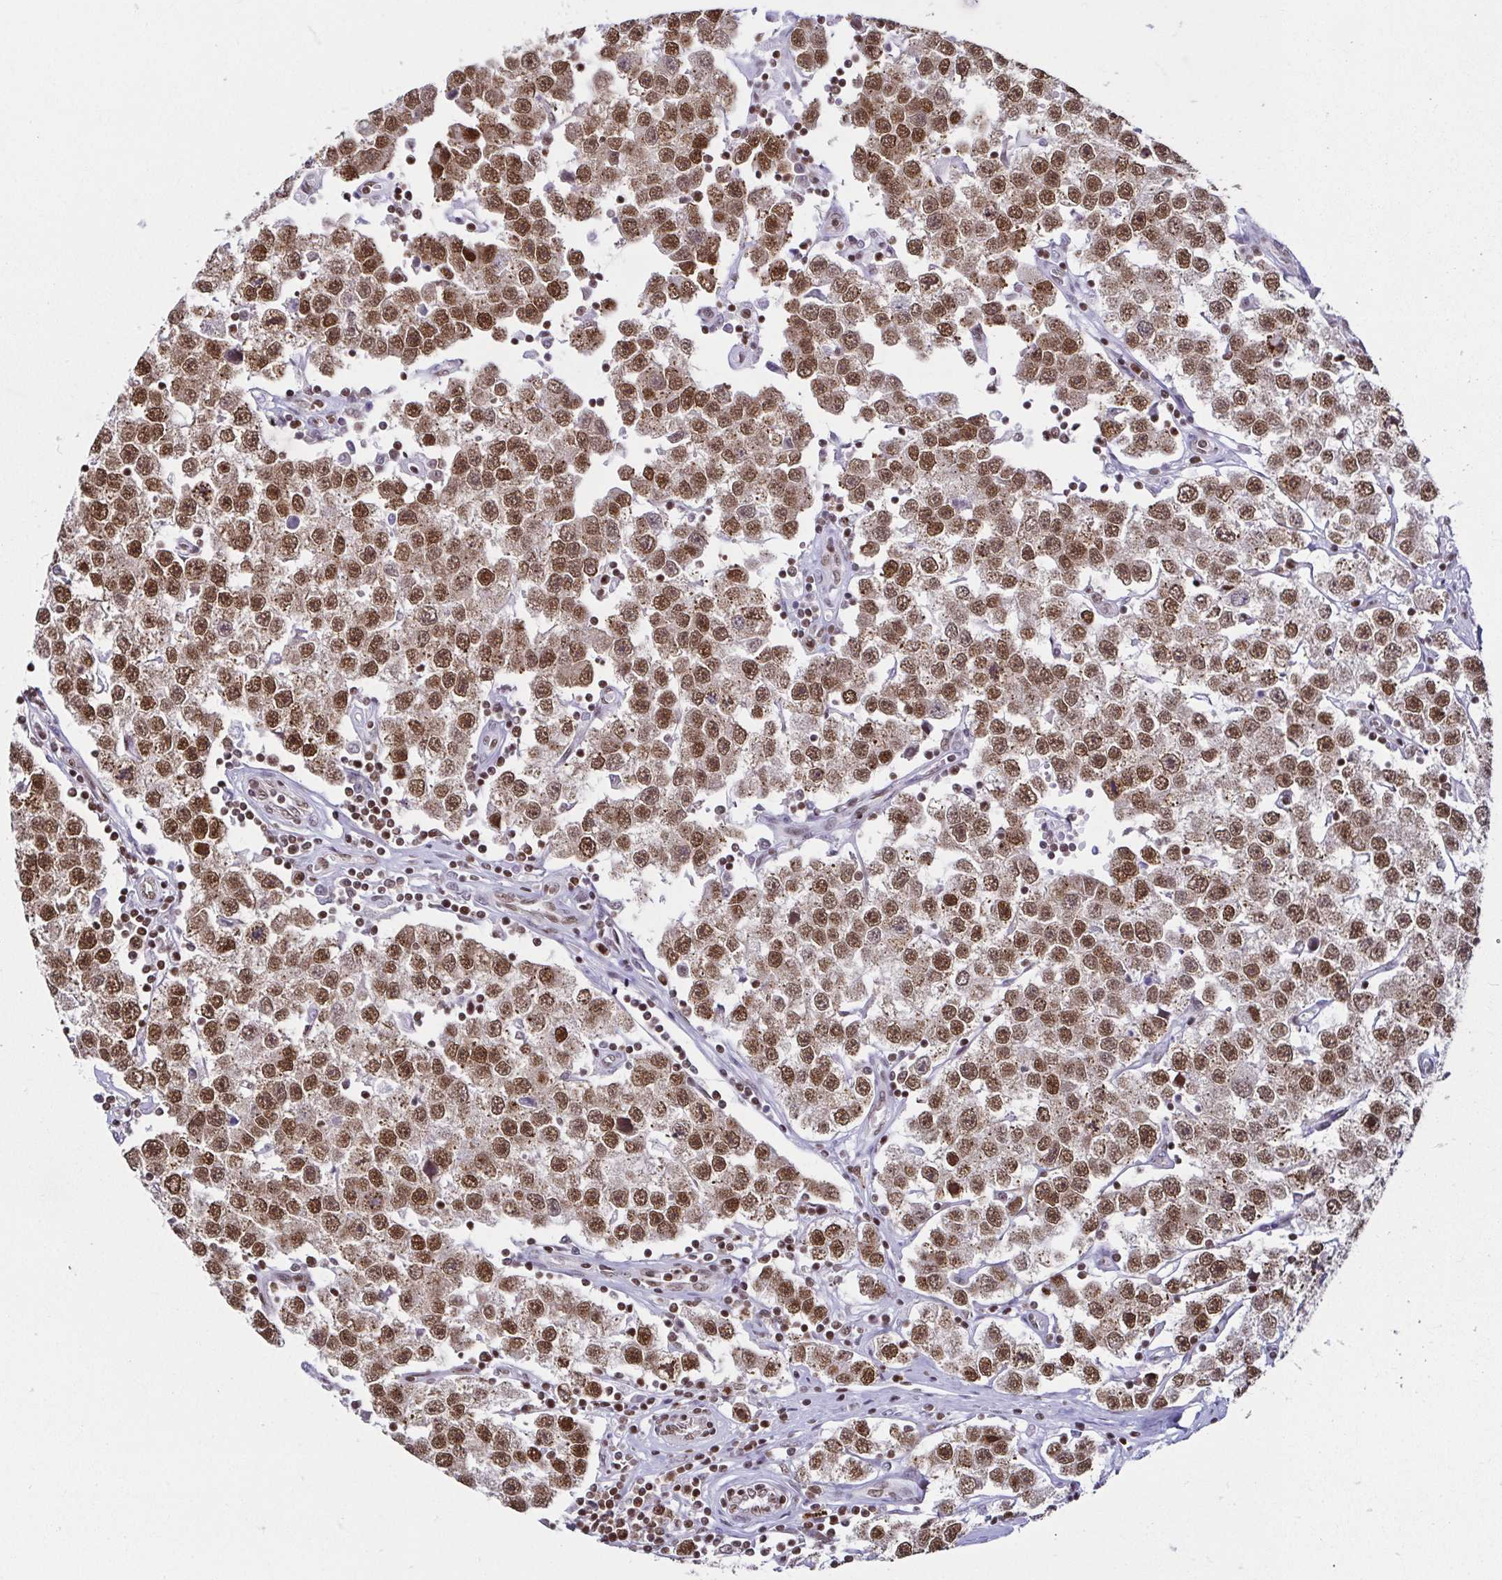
{"staining": {"intensity": "moderate", "quantity": ">75%", "location": "nuclear"}, "tissue": "testis cancer", "cell_type": "Tumor cells", "image_type": "cancer", "snomed": [{"axis": "morphology", "description": "Seminoma, NOS"}, {"axis": "topography", "description": "Testis"}], "caption": "Testis seminoma stained with immunohistochemistry (IHC) shows moderate nuclear staining in approximately >75% of tumor cells.", "gene": "EWSR1", "patient": {"sex": "male", "age": 34}}